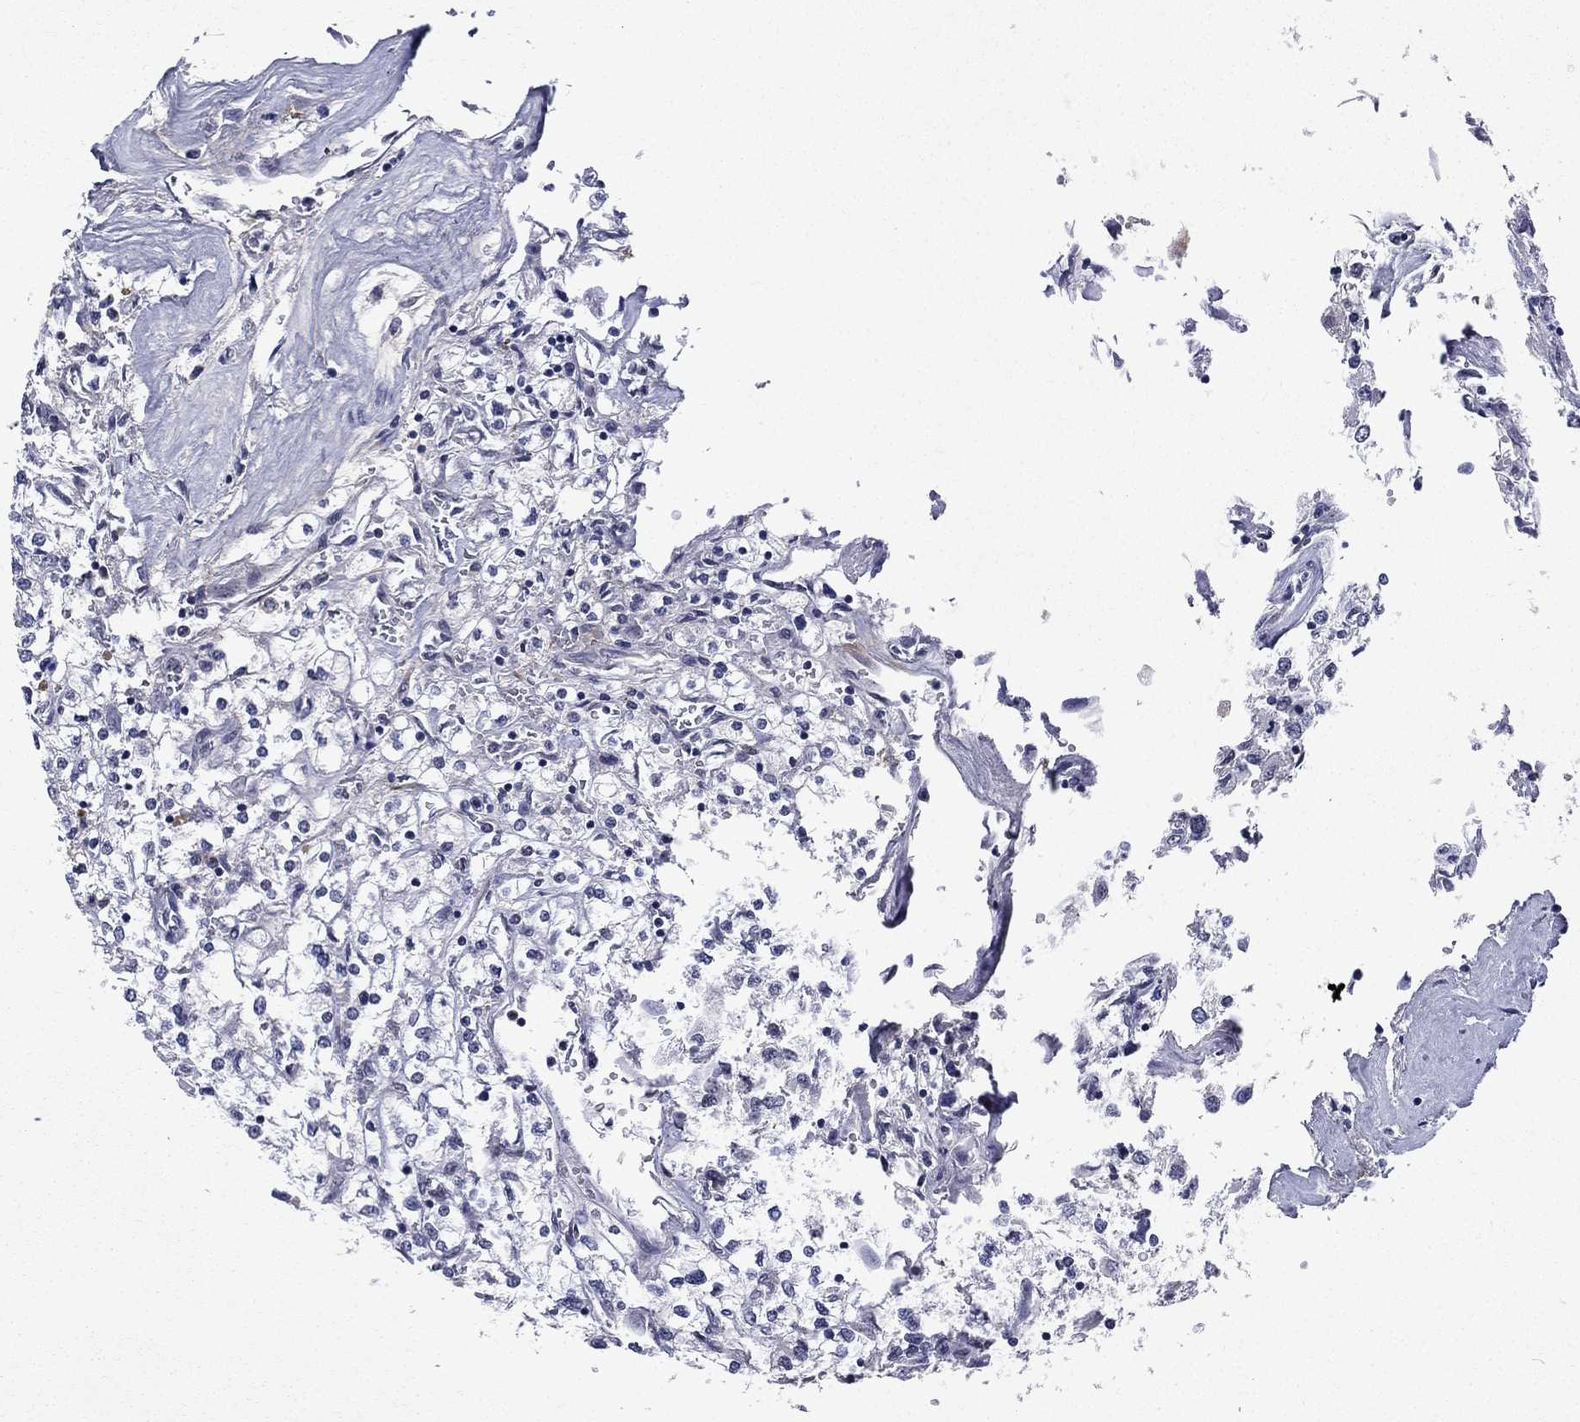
{"staining": {"intensity": "negative", "quantity": "none", "location": "none"}, "tissue": "renal cancer", "cell_type": "Tumor cells", "image_type": "cancer", "snomed": [{"axis": "morphology", "description": "Adenocarcinoma, NOS"}, {"axis": "topography", "description": "Kidney"}], "caption": "High magnification brightfield microscopy of adenocarcinoma (renal) stained with DAB (3,3'-diaminobenzidine) (brown) and counterstained with hematoxylin (blue): tumor cells show no significant staining.", "gene": "ECM1", "patient": {"sex": "male", "age": 80}}